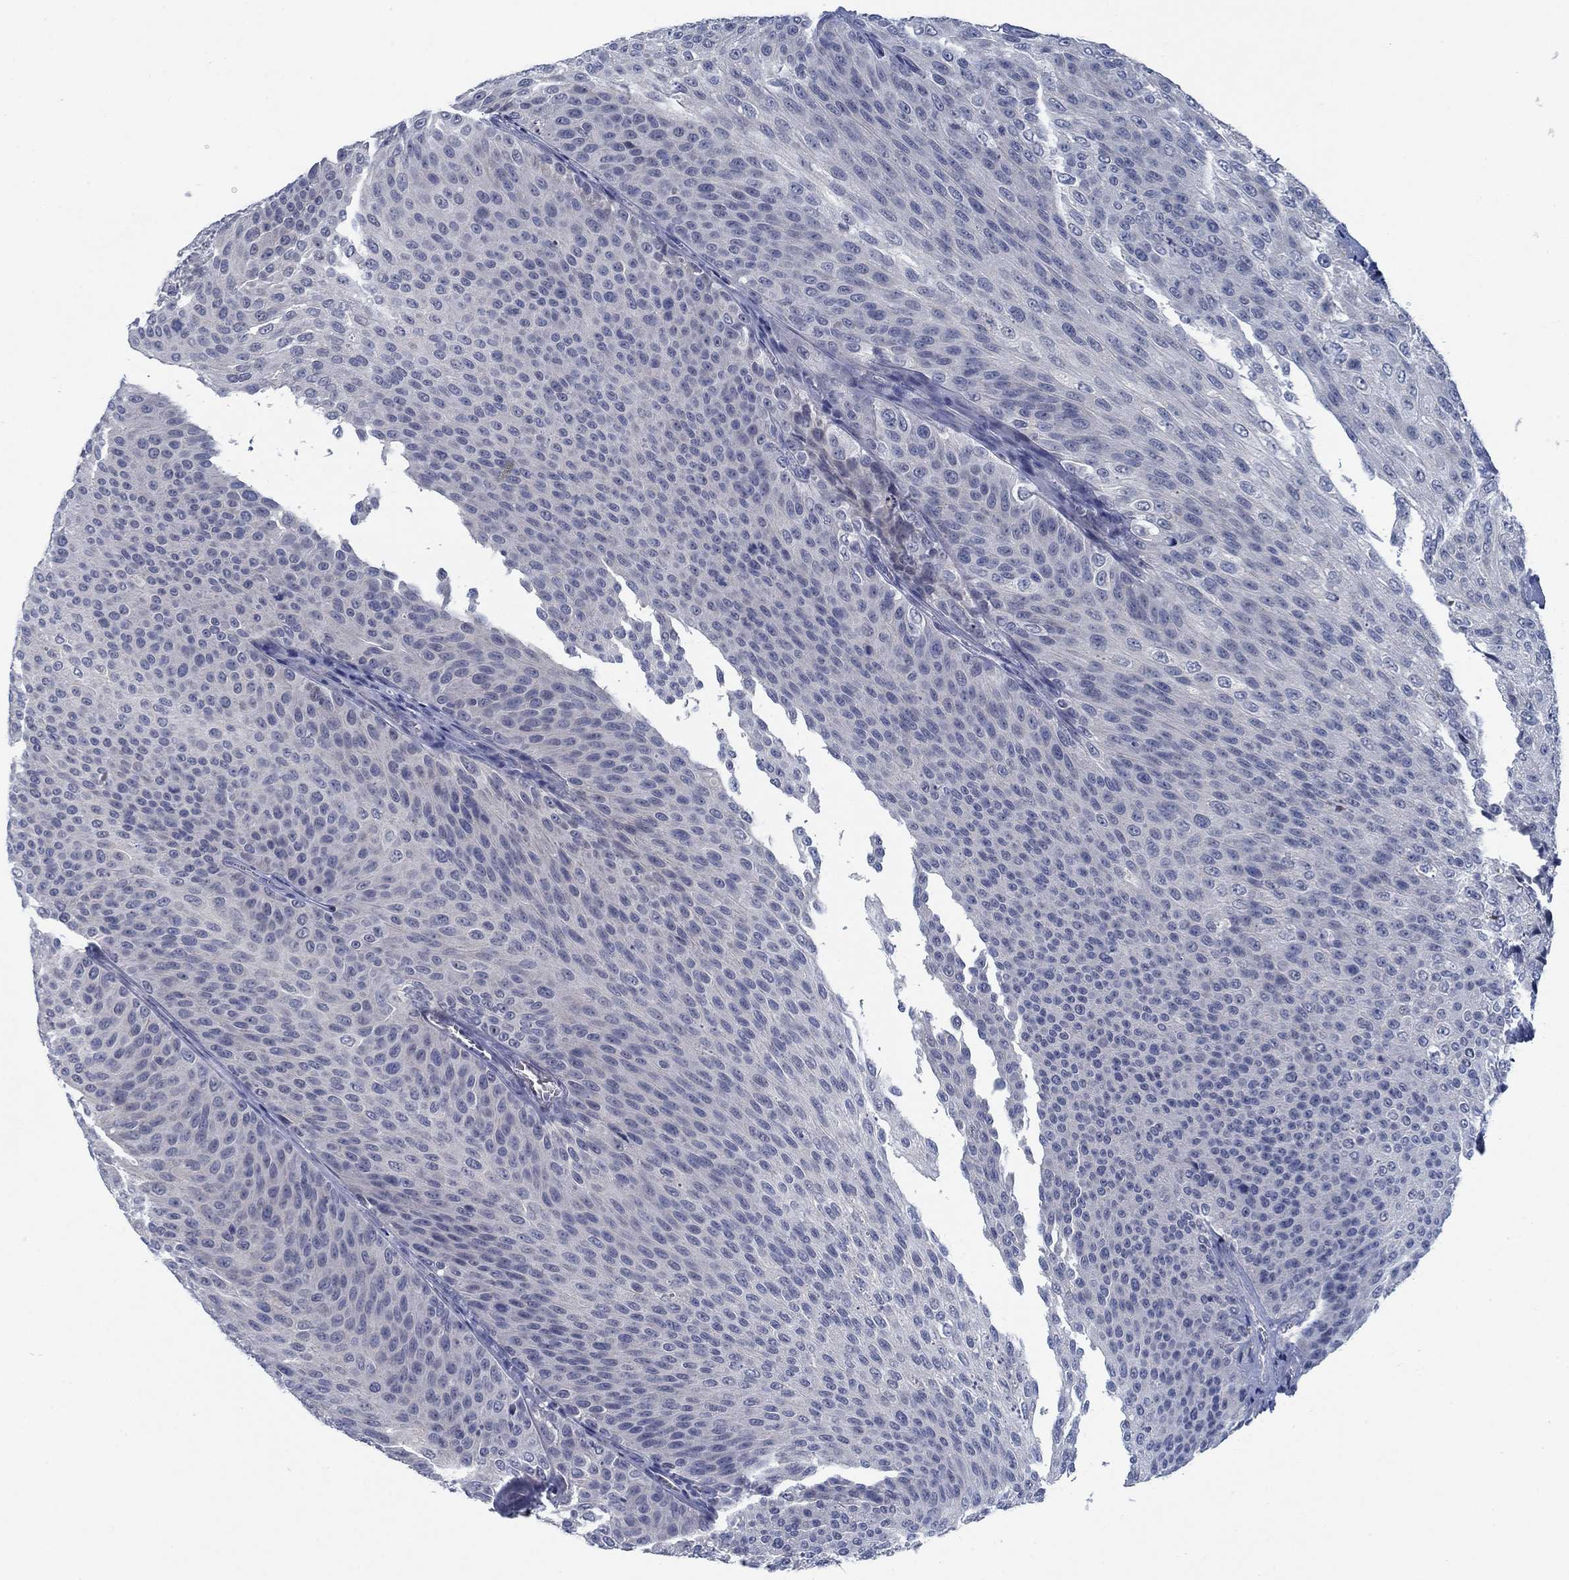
{"staining": {"intensity": "negative", "quantity": "none", "location": "none"}, "tissue": "urothelial cancer", "cell_type": "Tumor cells", "image_type": "cancer", "snomed": [{"axis": "morphology", "description": "Urothelial carcinoma, Low grade"}, {"axis": "topography", "description": "Ureter, NOS"}, {"axis": "topography", "description": "Urinary bladder"}], "caption": "An immunohistochemistry histopathology image of urothelial cancer is shown. There is no staining in tumor cells of urothelial cancer. The staining is performed using DAB brown chromogen with nuclei counter-stained in using hematoxylin.", "gene": "PNMA8A", "patient": {"sex": "male", "age": 78}}